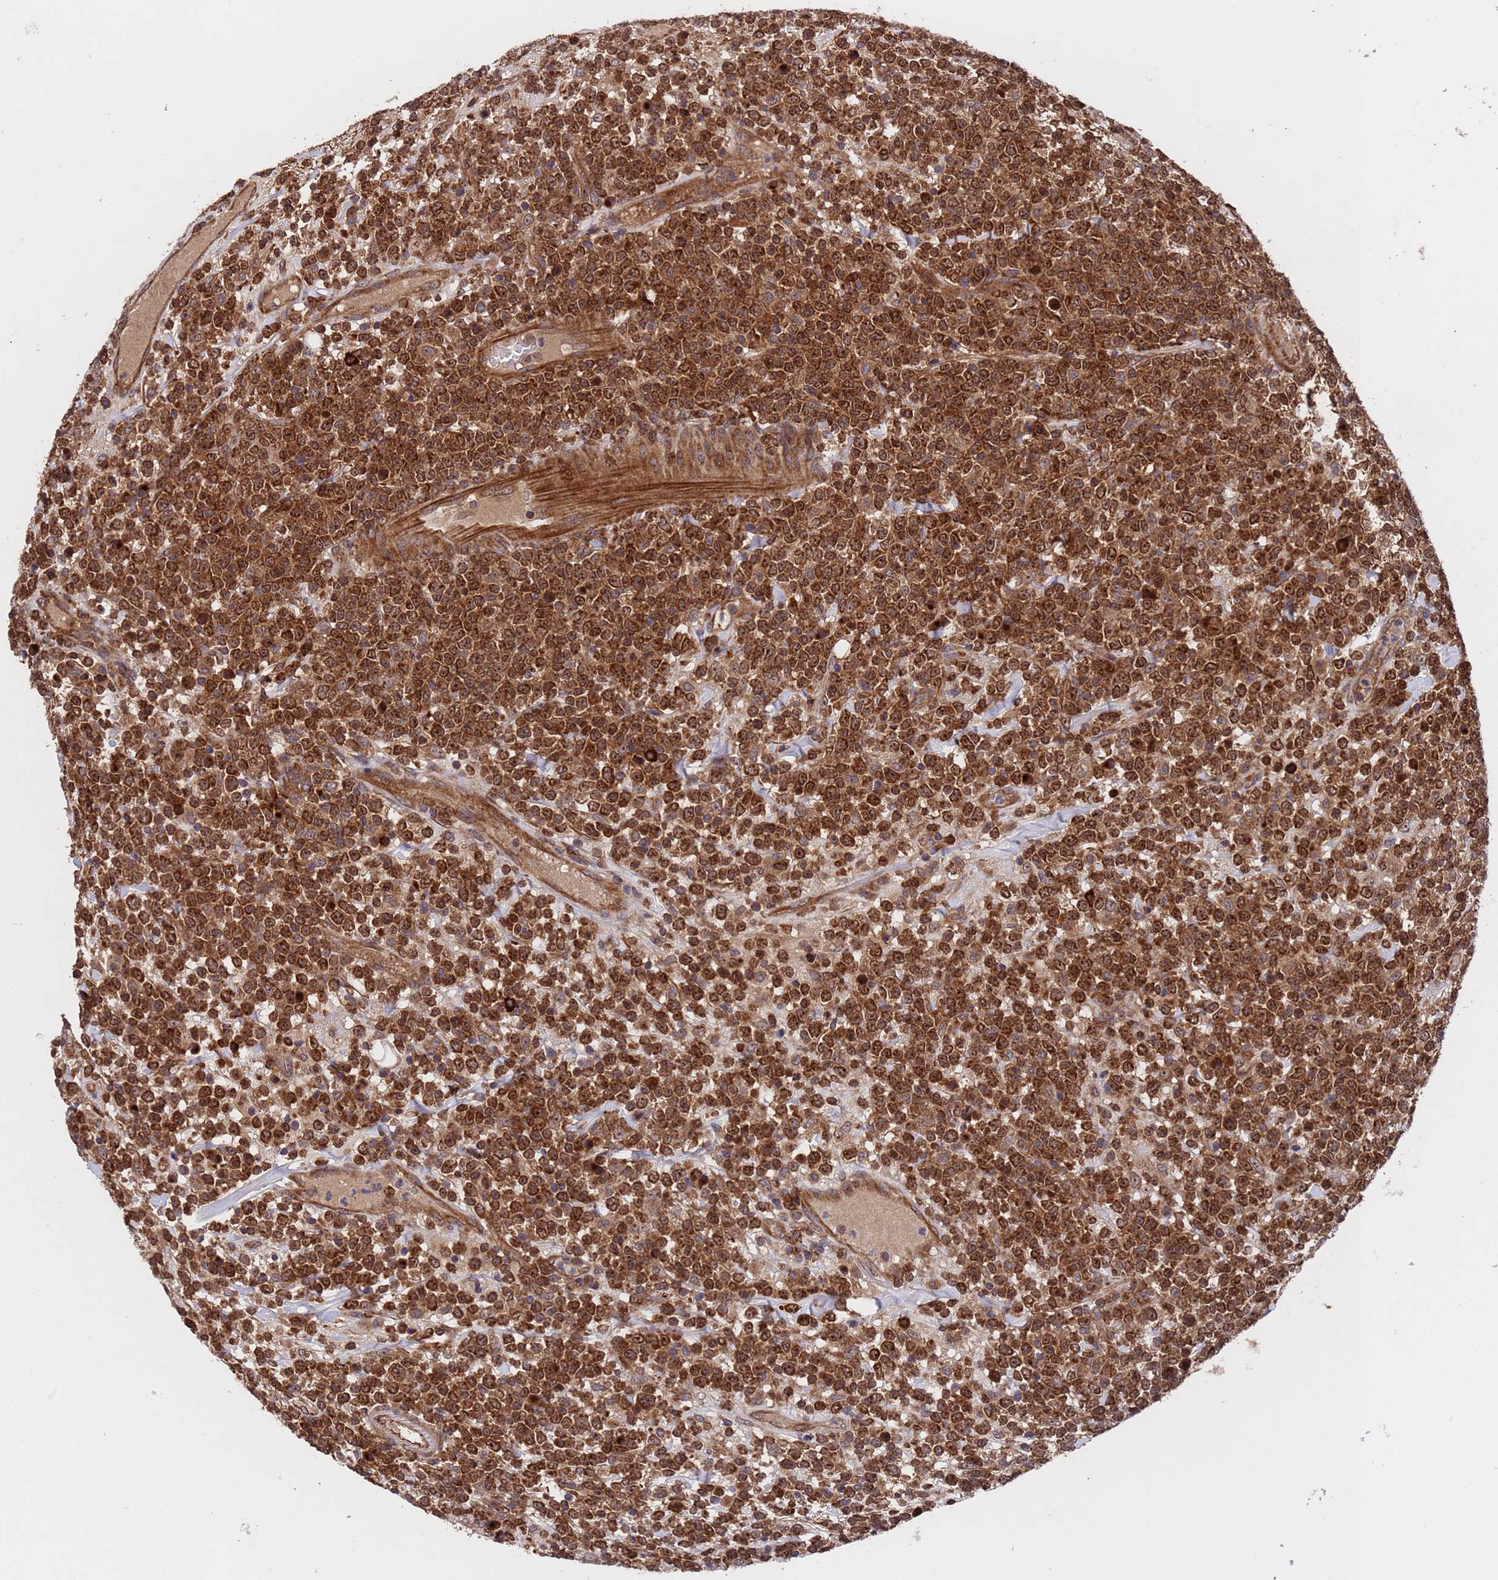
{"staining": {"intensity": "strong", "quantity": ">75%", "location": "cytoplasmic/membranous,nuclear"}, "tissue": "lymphoma", "cell_type": "Tumor cells", "image_type": "cancer", "snomed": [{"axis": "morphology", "description": "Malignant lymphoma, non-Hodgkin's type, High grade"}, {"axis": "topography", "description": "Colon"}], "caption": "A micrograph of malignant lymphoma, non-Hodgkin's type (high-grade) stained for a protein displays strong cytoplasmic/membranous and nuclear brown staining in tumor cells.", "gene": "TSR3", "patient": {"sex": "female", "age": 53}}